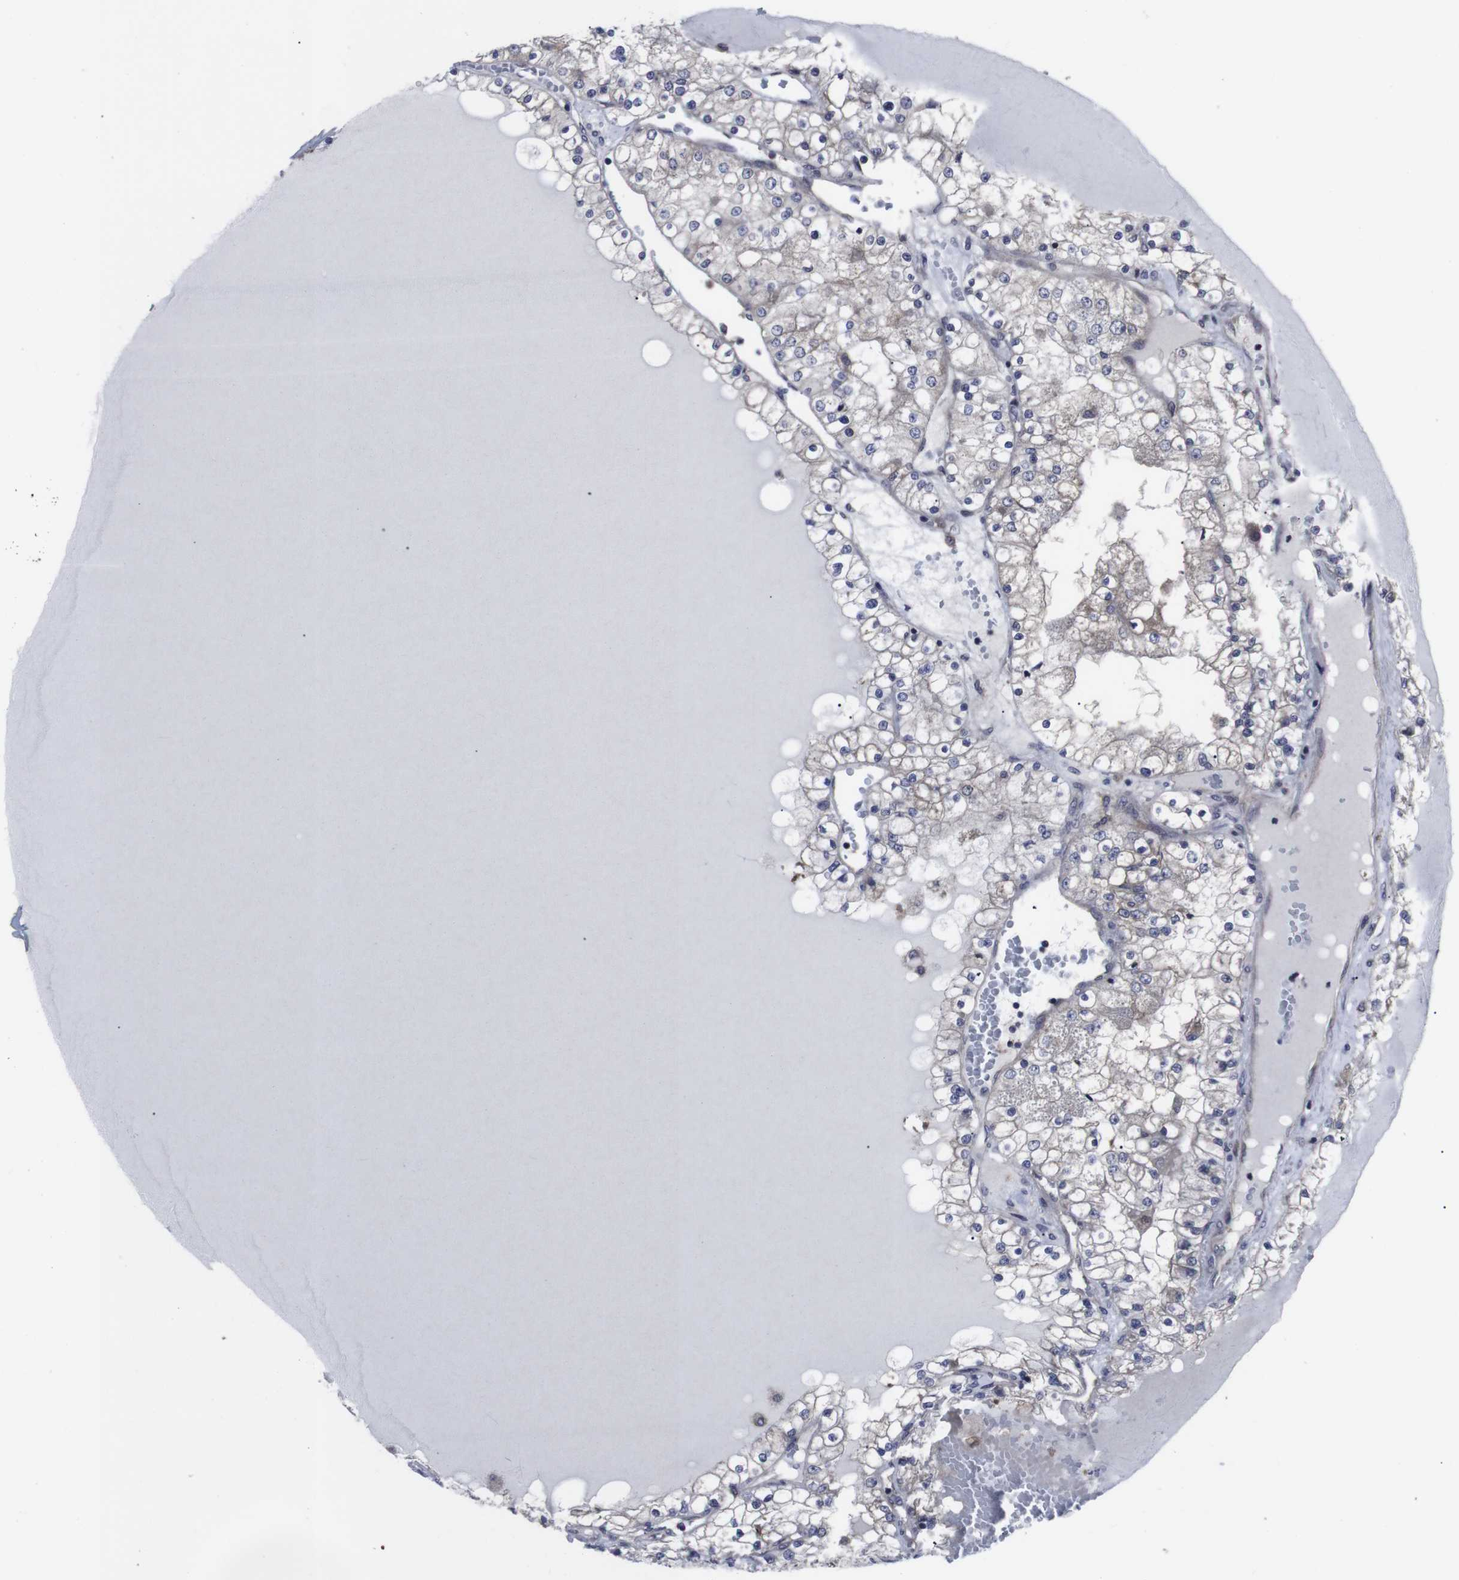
{"staining": {"intensity": "weak", "quantity": "<25%", "location": "cytoplasmic/membranous"}, "tissue": "renal cancer", "cell_type": "Tumor cells", "image_type": "cancer", "snomed": [{"axis": "morphology", "description": "Adenocarcinoma, NOS"}, {"axis": "topography", "description": "Kidney"}], "caption": "Immunohistochemistry of adenocarcinoma (renal) demonstrates no positivity in tumor cells.", "gene": "HPRT1", "patient": {"sex": "male", "age": 68}}